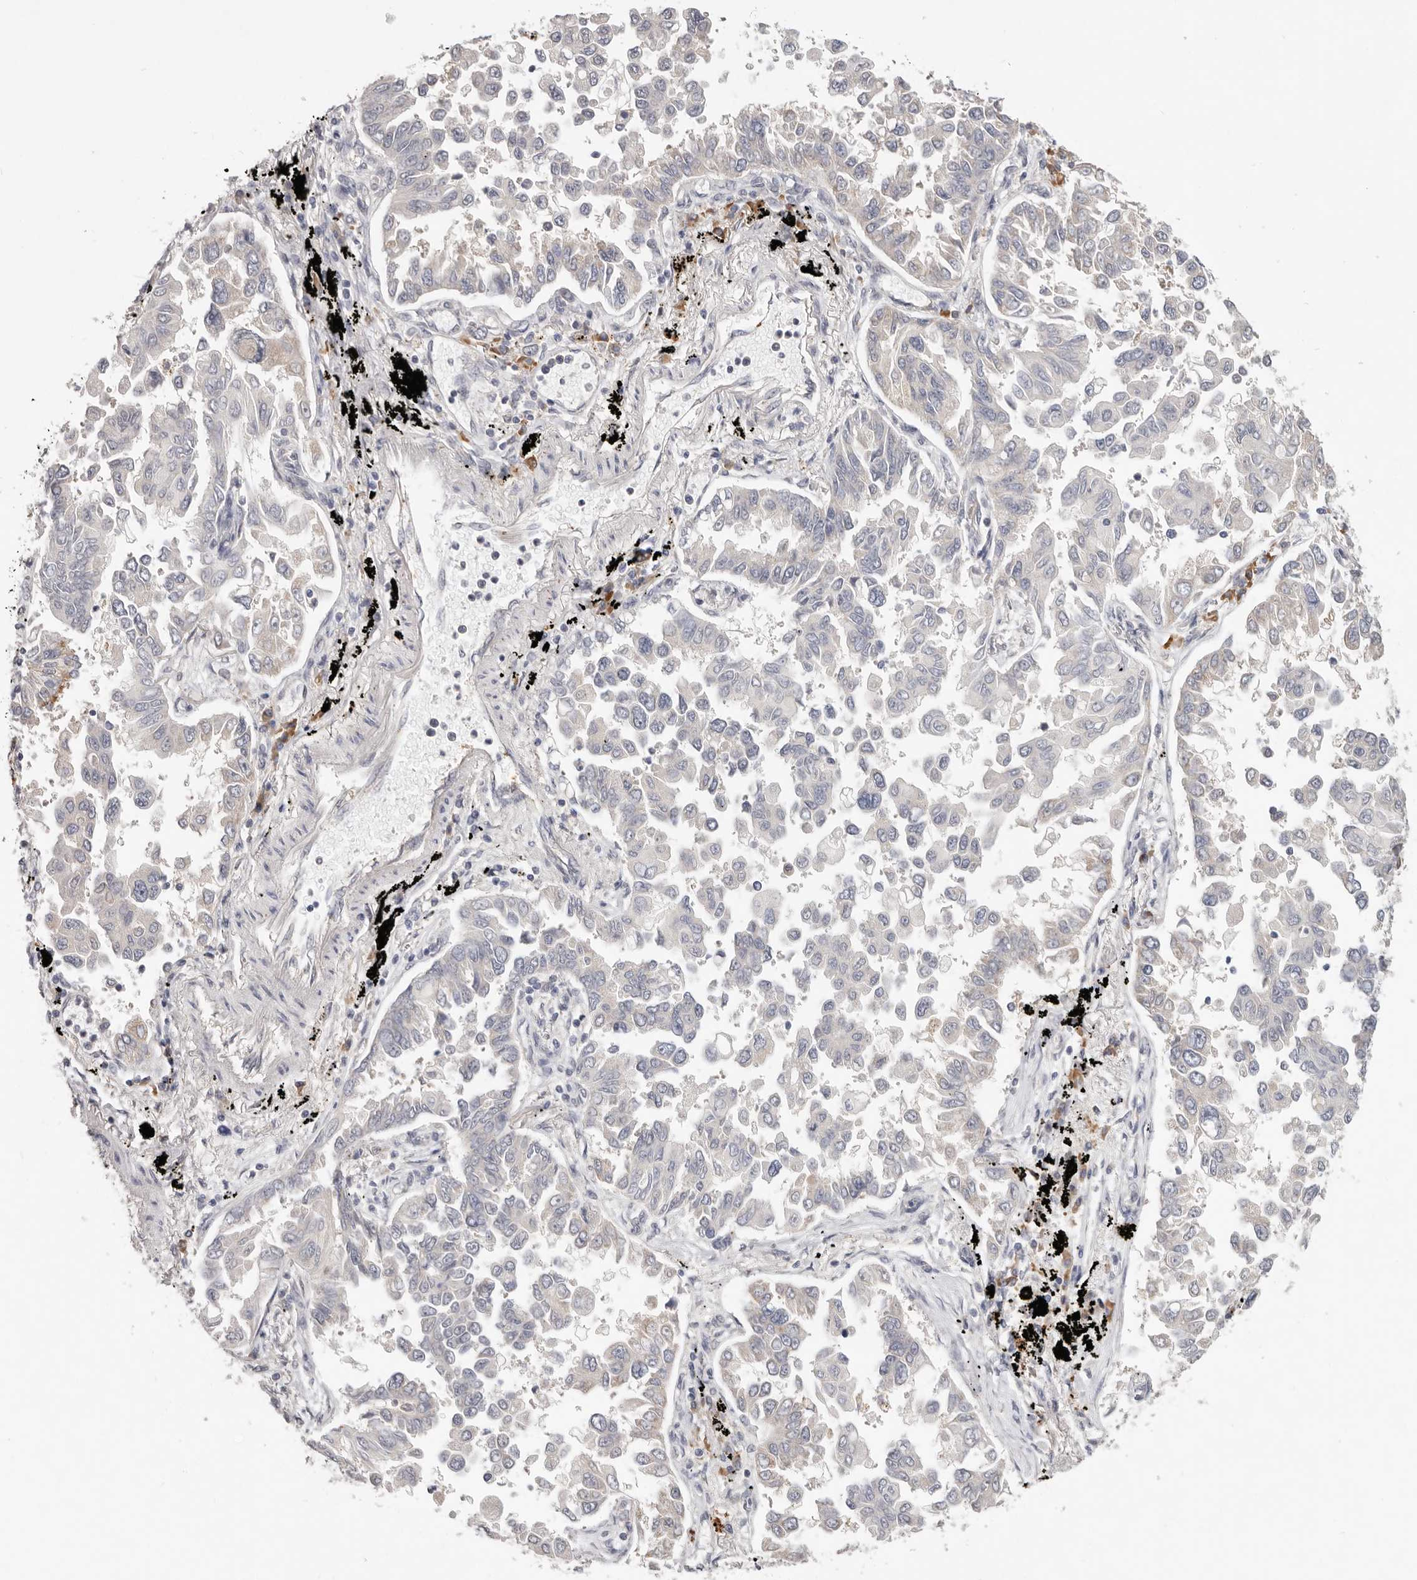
{"staining": {"intensity": "negative", "quantity": "none", "location": "none"}, "tissue": "lung cancer", "cell_type": "Tumor cells", "image_type": "cancer", "snomed": [{"axis": "morphology", "description": "Adenocarcinoma, NOS"}, {"axis": "topography", "description": "Lung"}], "caption": "Immunohistochemical staining of lung cancer (adenocarcinoma) displays no significant positivity in tumor cells.", "gene": "WDR77", "patient": {"sex": "female", "age": 67}}